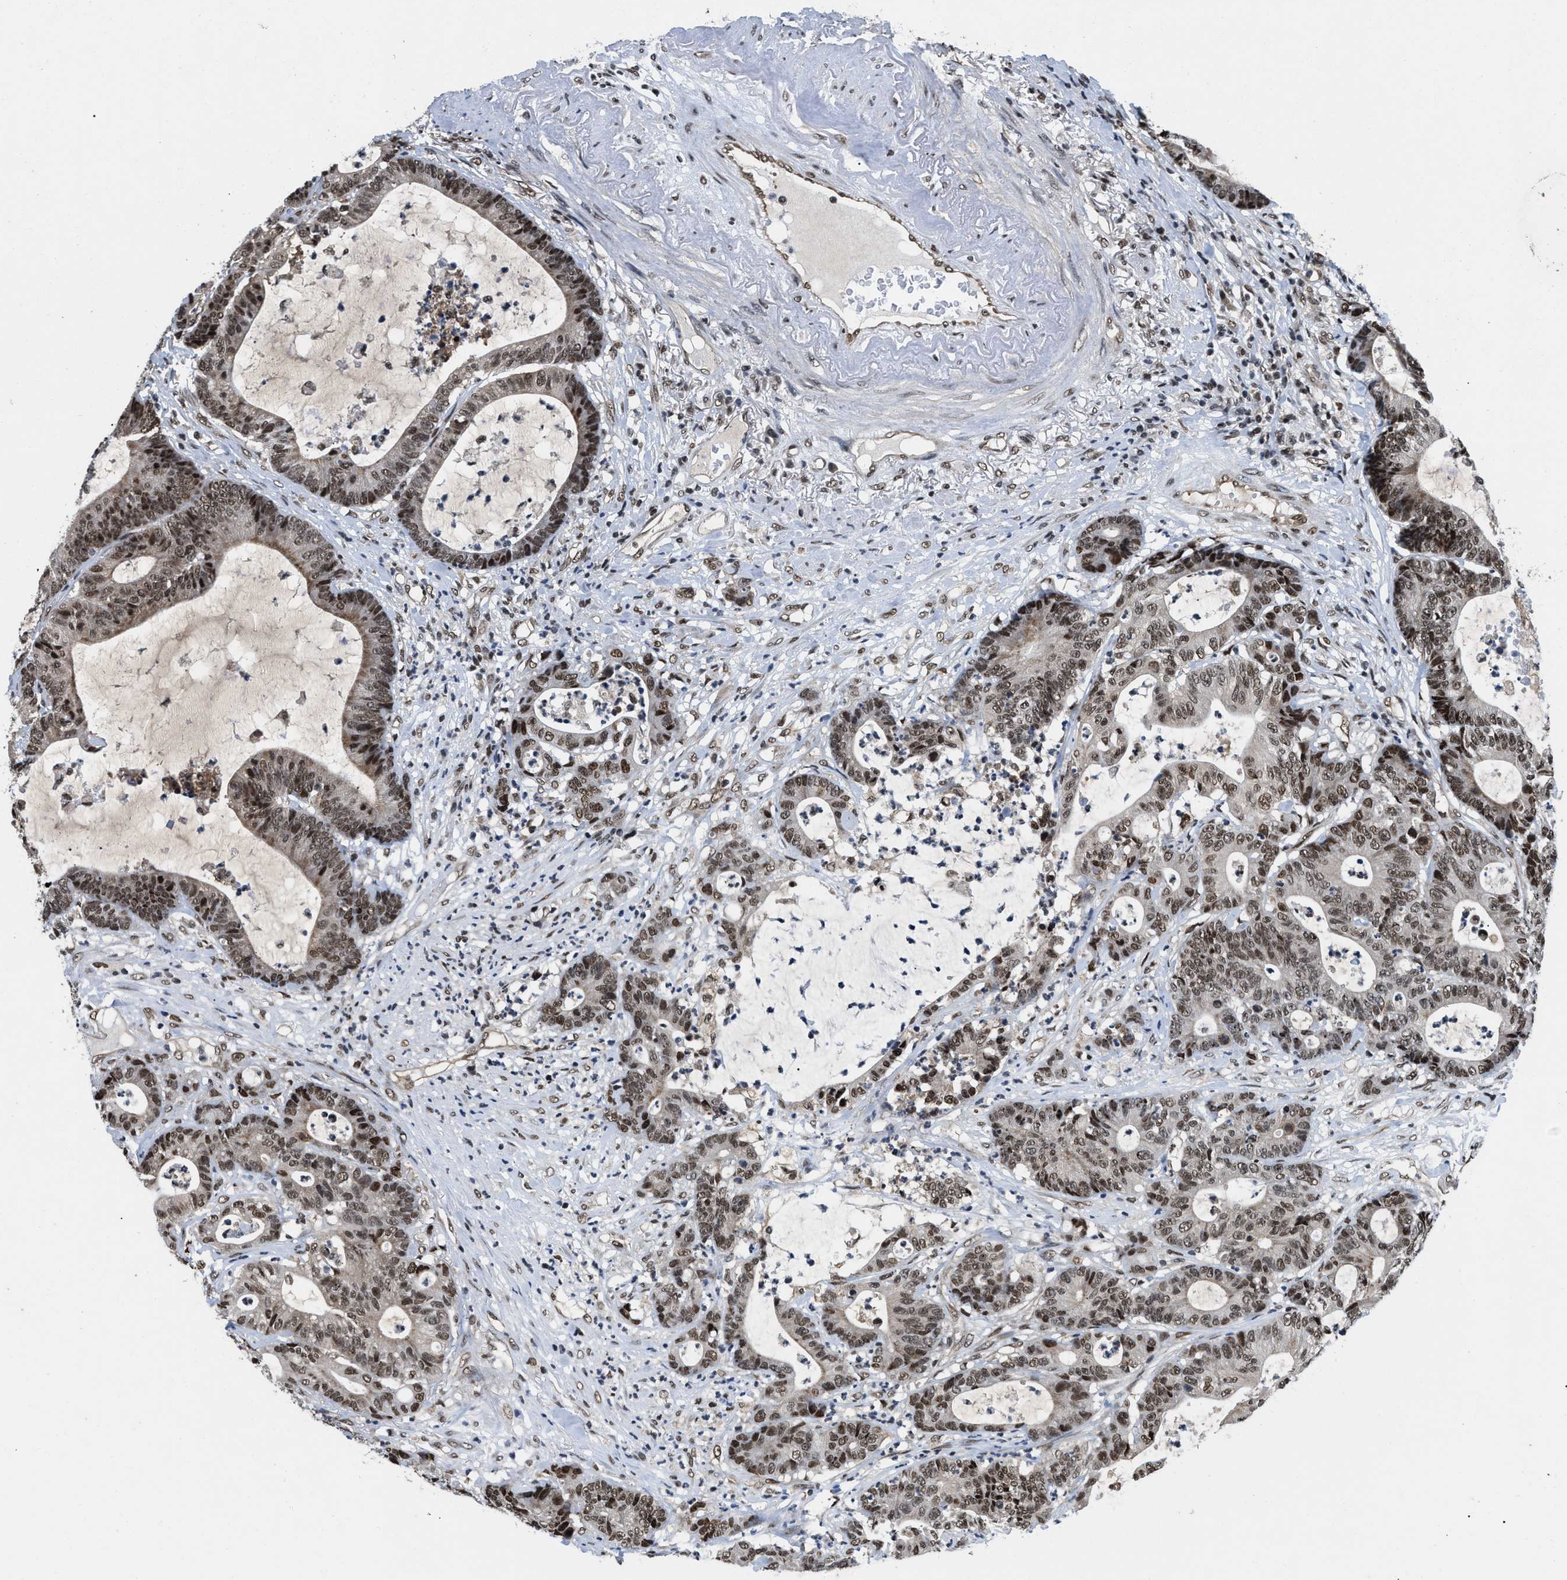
{"staining": {"intensity": "moderate", "quantity": ">75%", "location": "nuclear"}, "tissue": "colorectal cancer", "cell_type": "Tumor cells", "image_type": "cancer", "snomed": [{"axis": "morphology", "description": "Adenocarcinoma, NOS"}, {"axis": "topography", "description": "Colon"}], "caption": "Tumor cells reveal medium levels of moderate nuclear staining in approximately >75% of cells in human adenocarcinoma (colorectal). (Stains: DAB in brown, nuclei in blue, Microscopy: brightfield microscopy at high magnification).", "gene": "SAFB", "patient": {"sex": "female", "age": 84}}